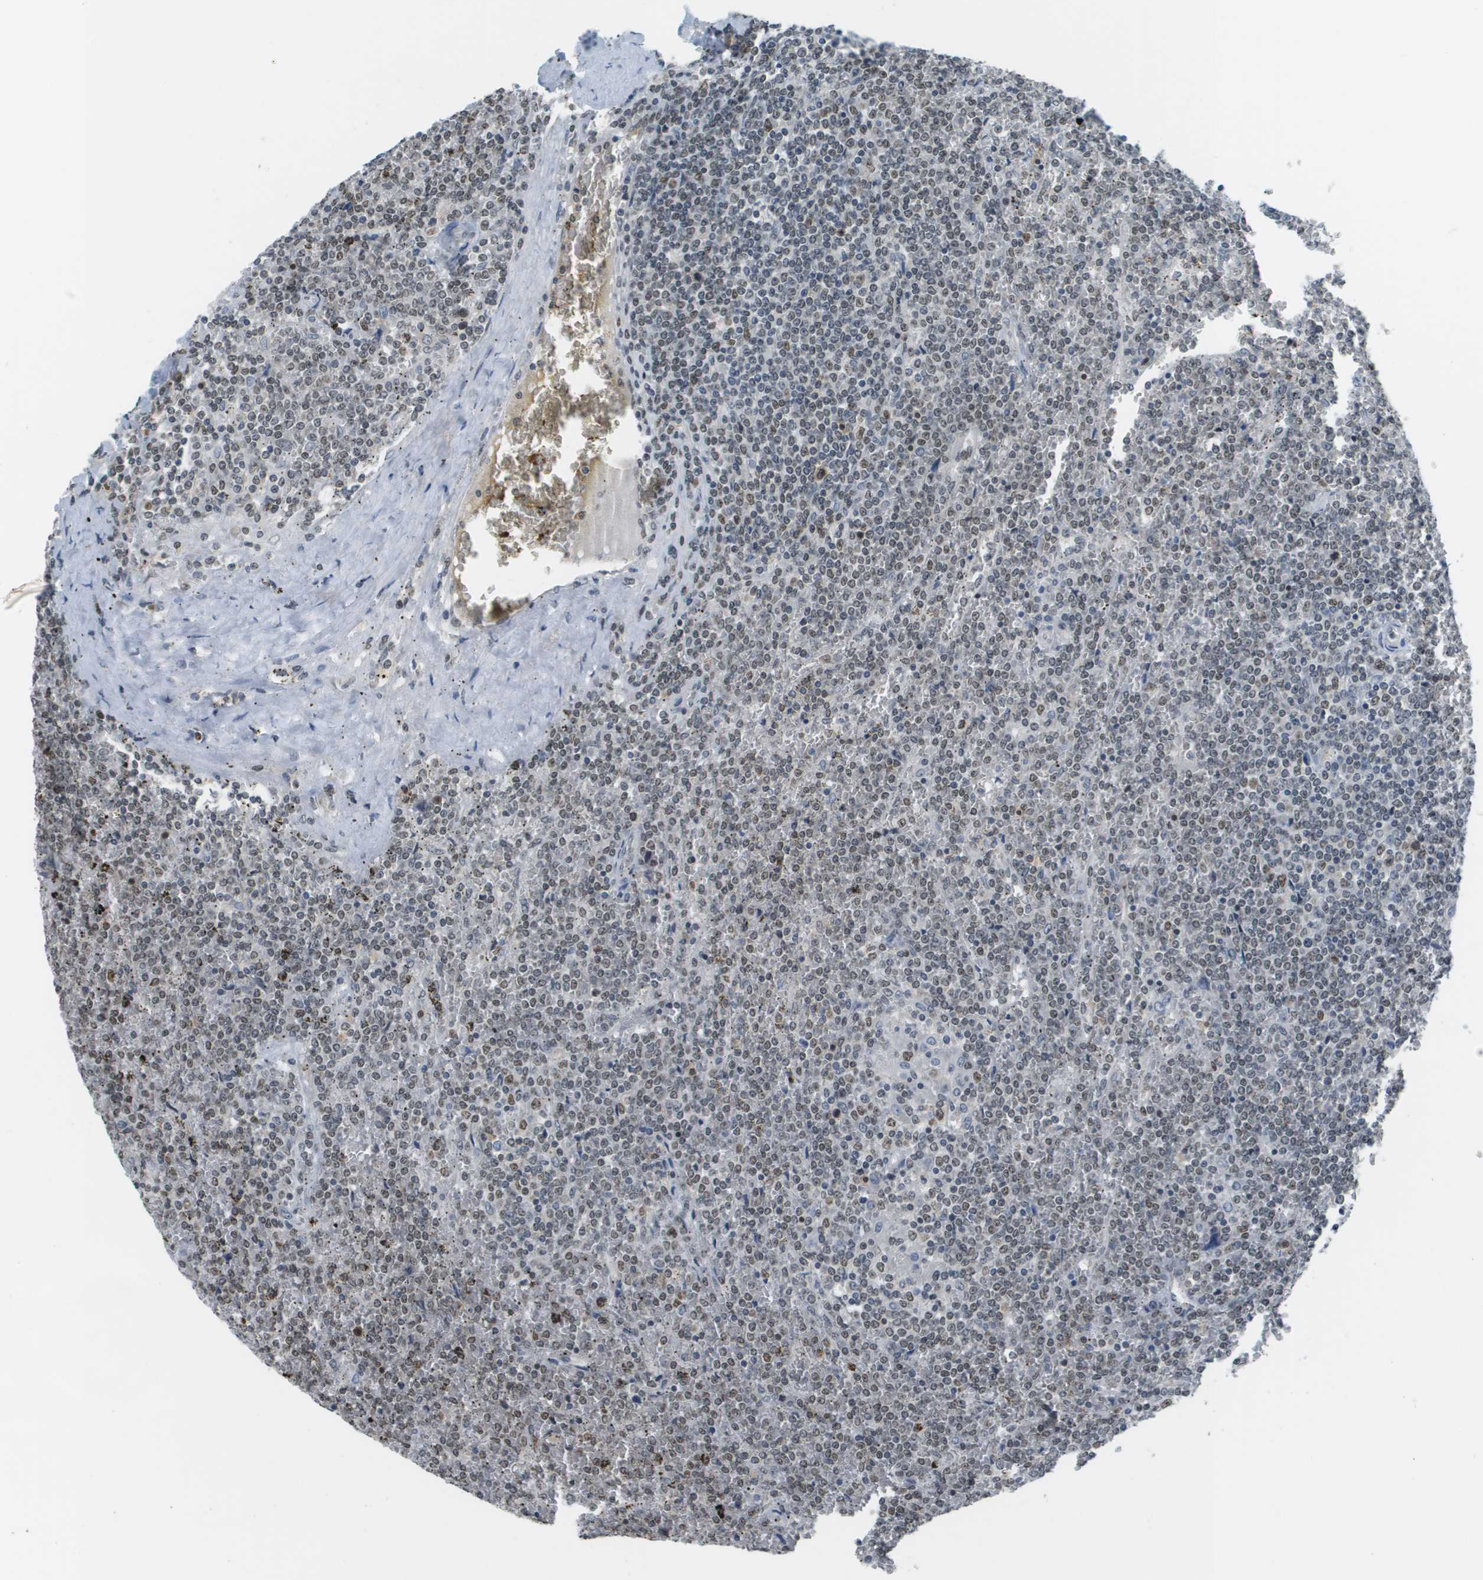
{"staining": {"intensity": "weak", "quantity": ">75%", "location": "nuclear"}, "tissue": "lymphoma", "cell_type": "Tumor cells", "image_type": "cancer", "snomed": [{"axis": "morphology", "description": "Malignant lymphoma, non-Hodgkin's type, Low grade"}, {"axis": "topography", "description": "Spleen"}], "caption": "Protein expression analysis of human low-grade malignant lymphoma, non-Hodgkin's type reveals weak nuclear staining in approximately >75% of tumor cells. (DAB IHC, brown staining for protein, blue staining for nuclei).", "gene": "CBX5", "patient": {"sex": "female", "age": 19}}